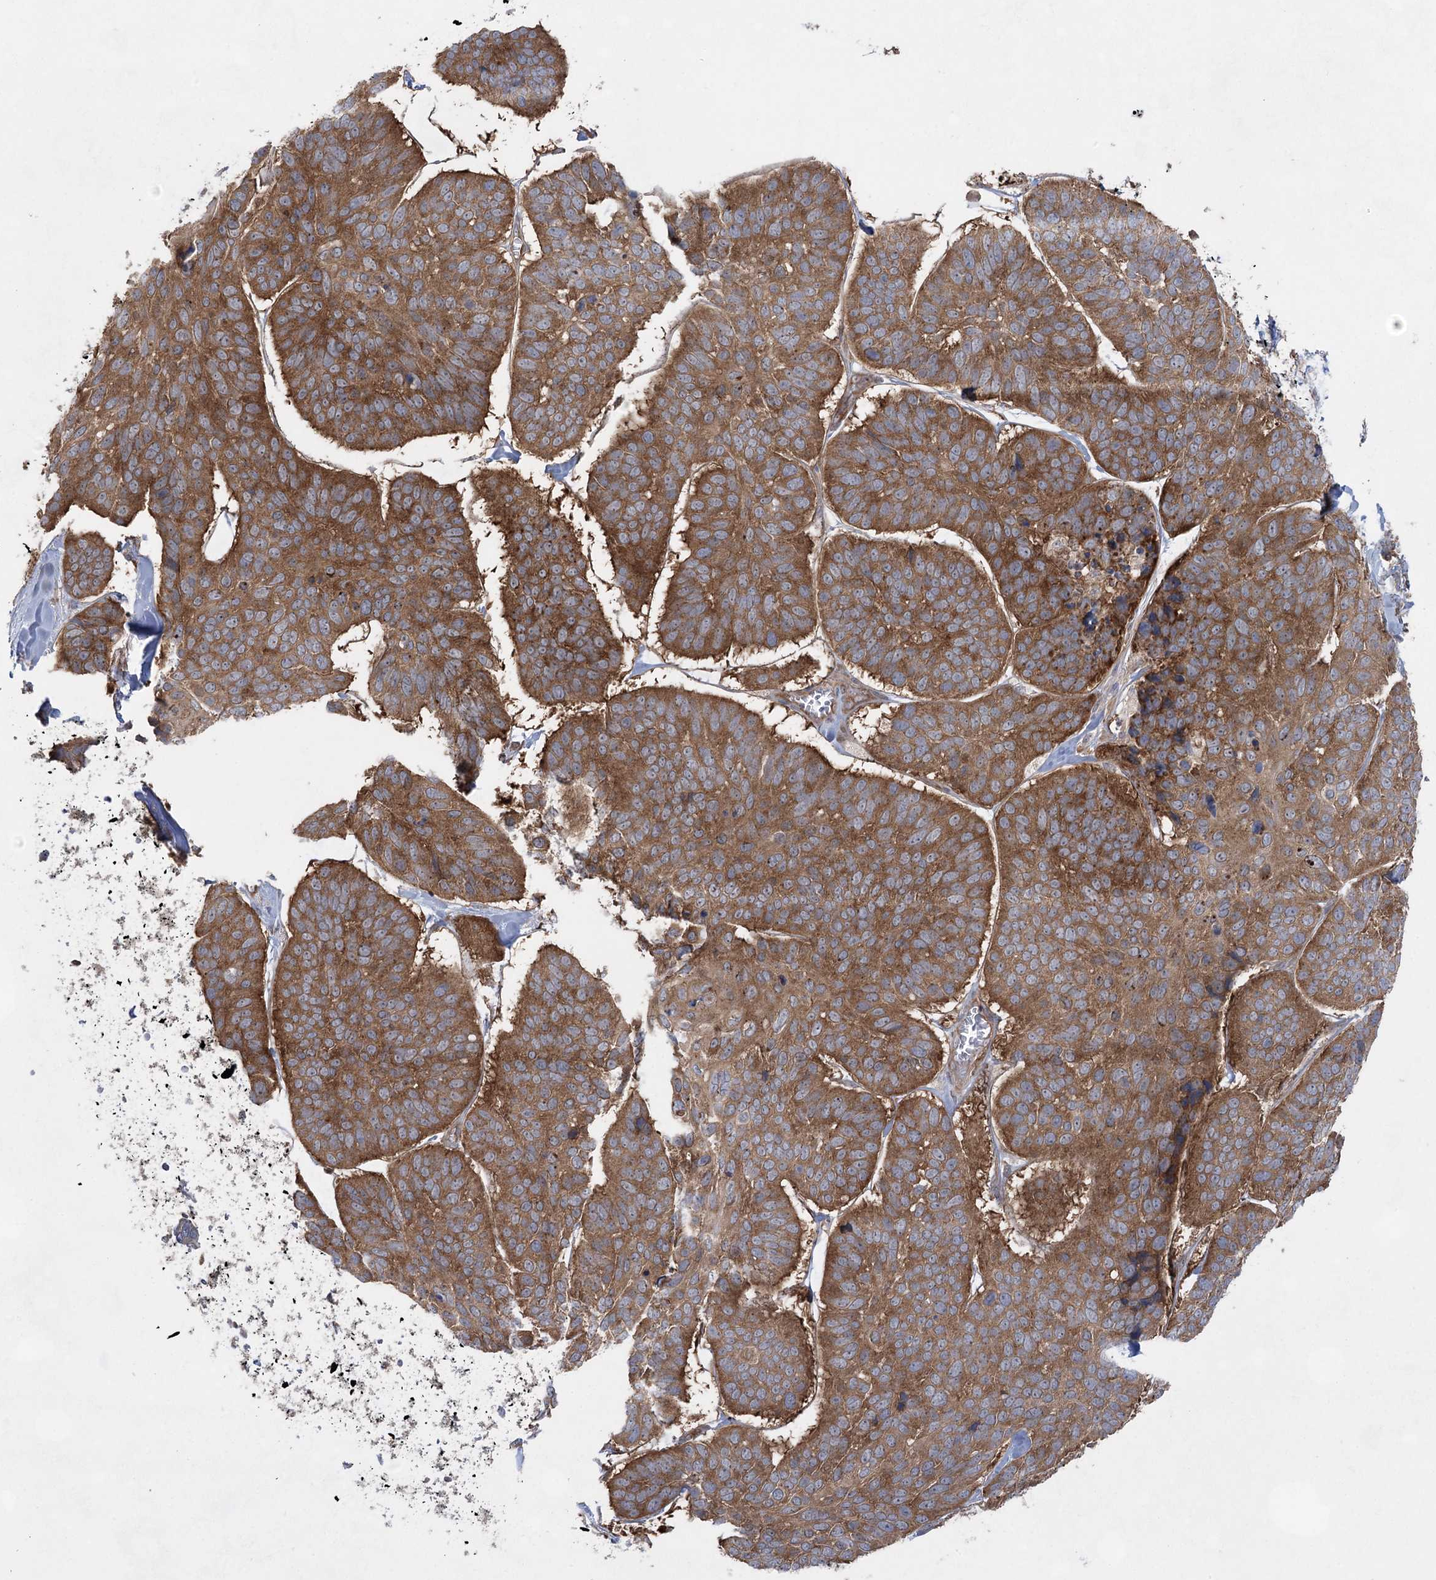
{"staining": {"intensity": "moderate", "quantity": ">75%", "location": "cytoplasmic/membranous"}, "tissue": "skin cancer", "cell_type": "Tumor cells", "image_type": "cancer", "snomed": [{"axis": "morphology", "description": "Basal cell carcinoma"}, {"axis": "topography", "description": "Skin"}], "caption": "DAB (3,3'-diaminobenzidine) immunohistochemical staining of human skin basal cell carcinoma displays moderate cytoplasmic/membranous protein expression in about >75% of tumor cells.", "gene": "EIF3A", "patient": {"sex": "male", "age": 62}}